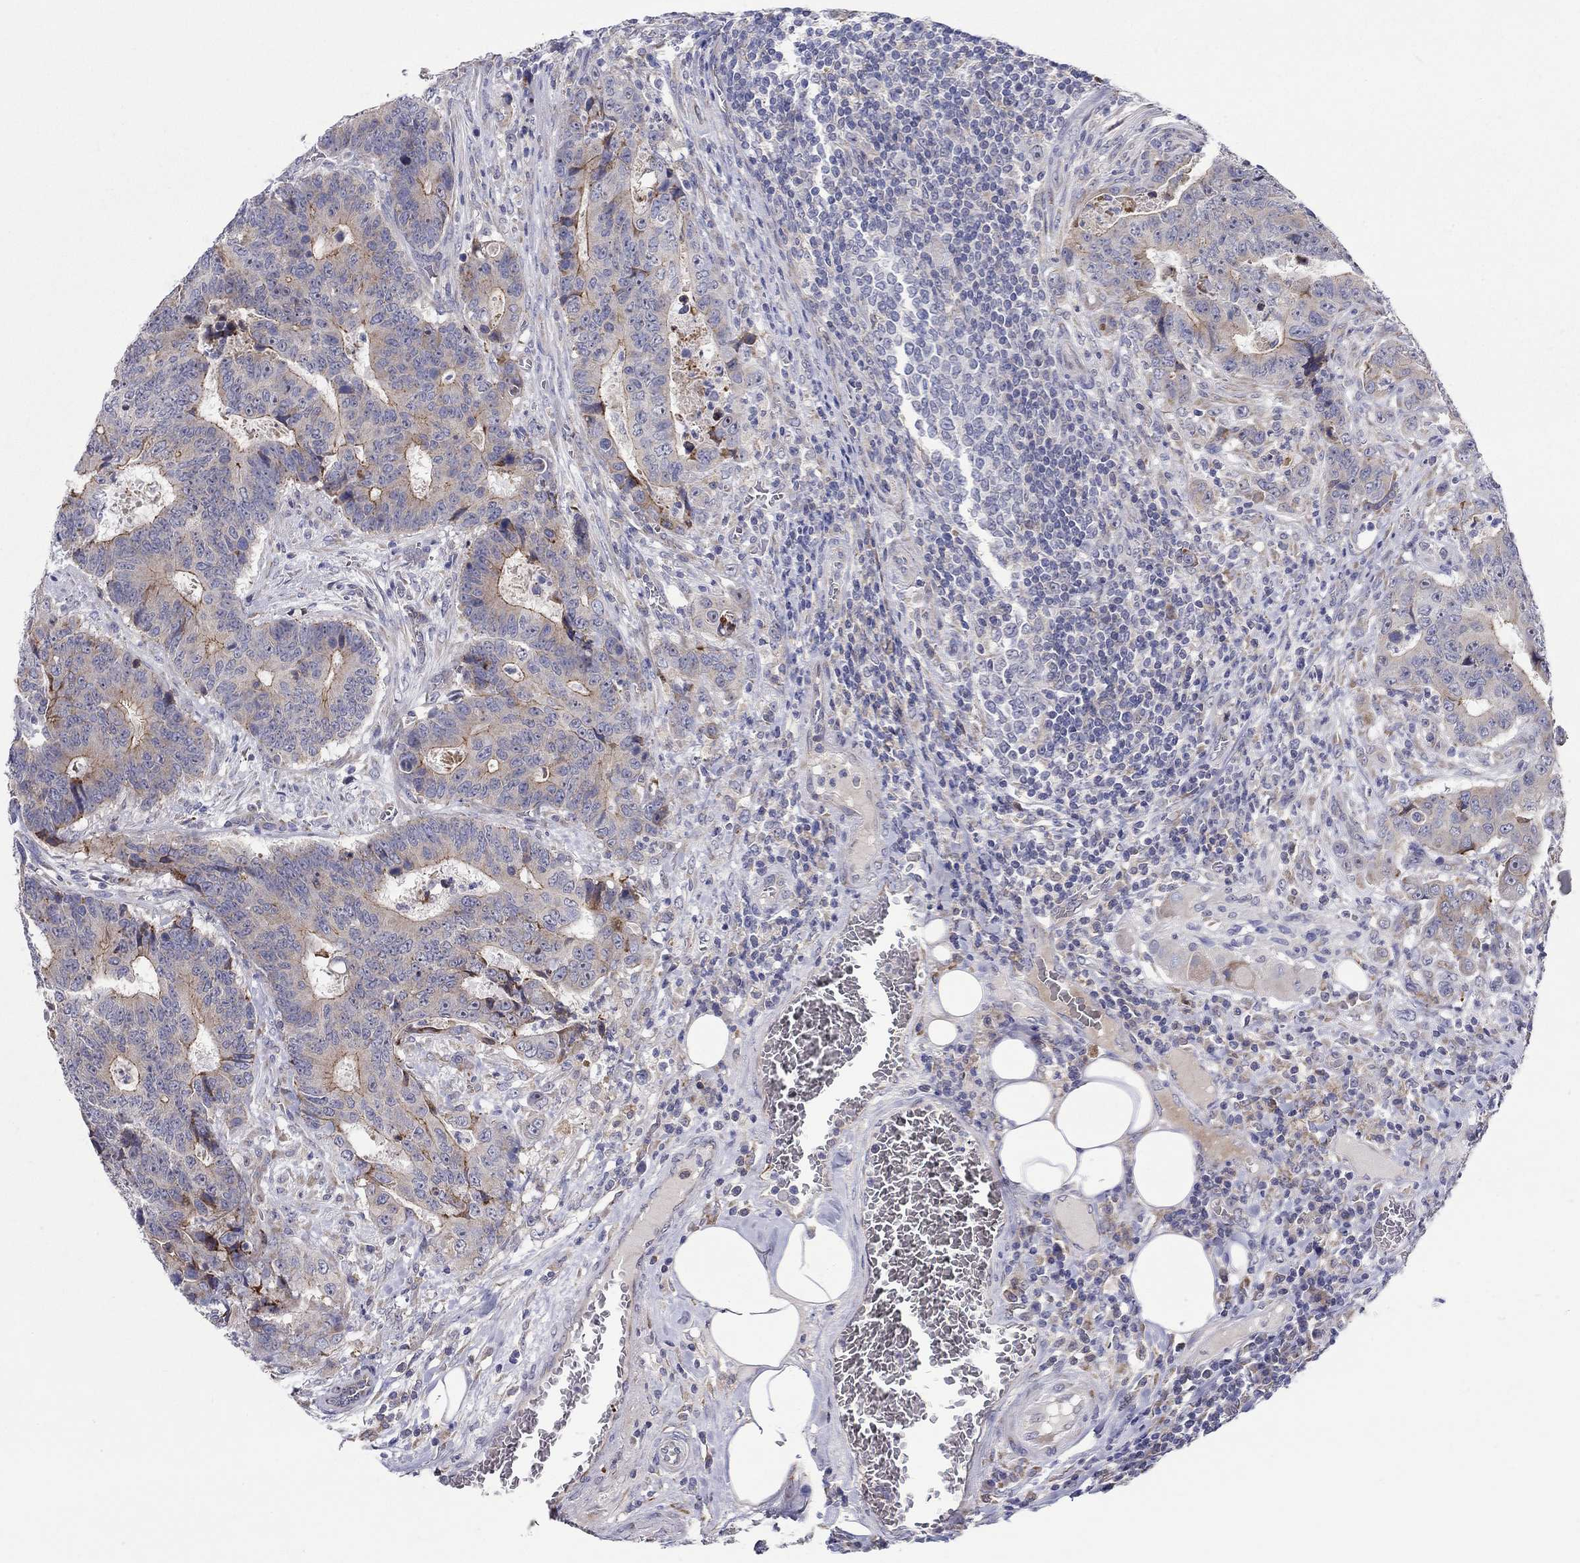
{"staining": {"intensity": "strong", "quantity": "25%-75%", "location": "cytoplasmic/membranous"}, "tissue": "colorectal cancer", "cell_type": "Tumor cells", "image_type": "cancer", "snomed": [{"axis": "morphology", "description": "Adenocarcinoma, NOS"}, {"axis": "topography", "description": "Colon"}], "caption": "Protein staining displays strong cytoplasmic/membranous staining in about 25%-75% of tumor cells in colorectal cancer.", "gene": "QRFPR", "patient": {"sex": "female", "age": 48}}